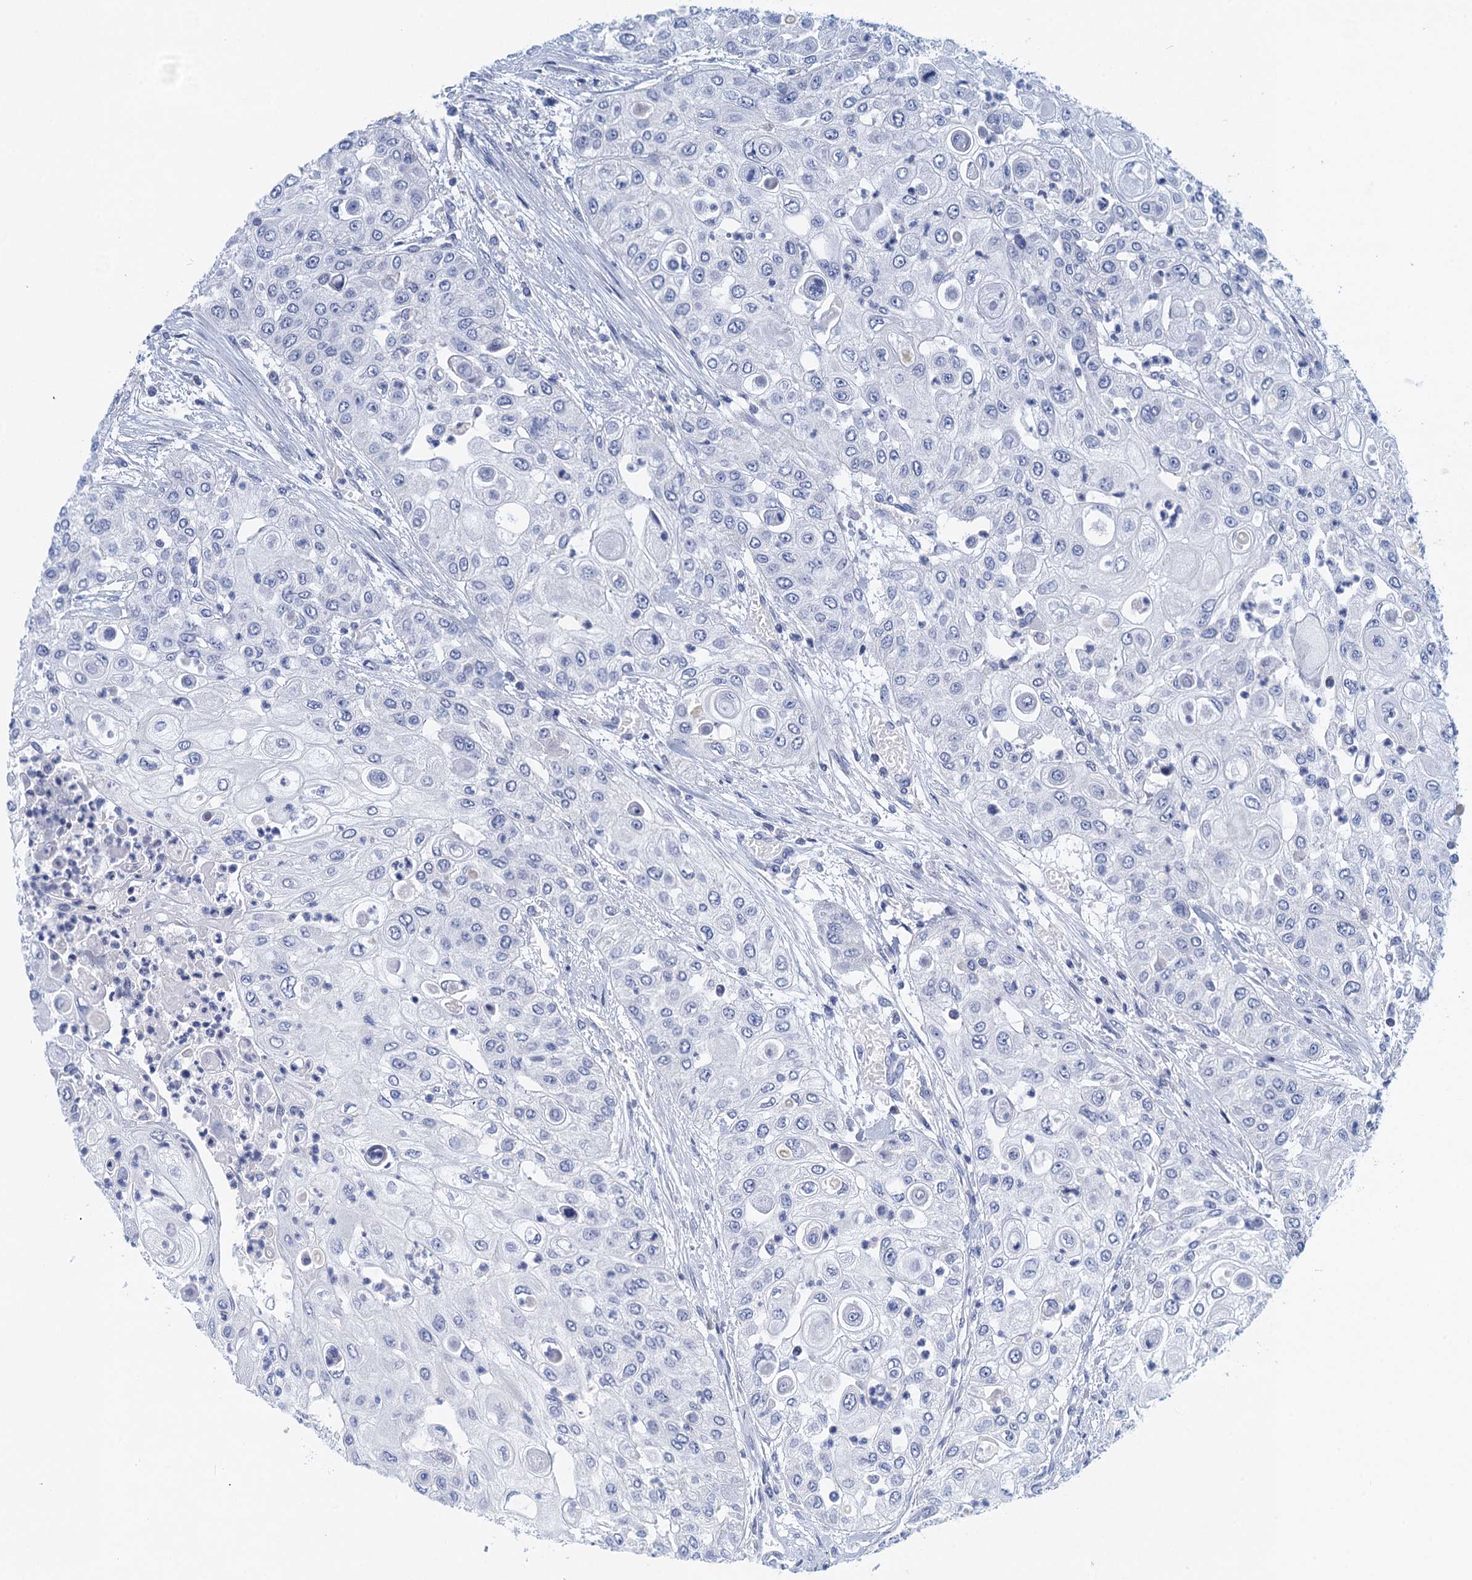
{"staining": {"intensity": "negative", "quantity": "none", "location": "none"}, "tissue": "urothelial cancer", "cell_type": "Tumor cells", "image_type": "cancer", "snomed": [{"axis": "morphology", "description": "Urothelial carcinoma, High grade"}, {"axis": "topography", "description": "Urinary bladder"}], "caption": "Urothelial cancer was stained to show a protein in brown. There is no significant positivity in tumor cells. (DAB (3,3'-diaminobenzidine) immunohistochemistry with hematoxylin counter stain).", "gene": "CYP51A1", "patient": {"sex": "female", "age": 79}}